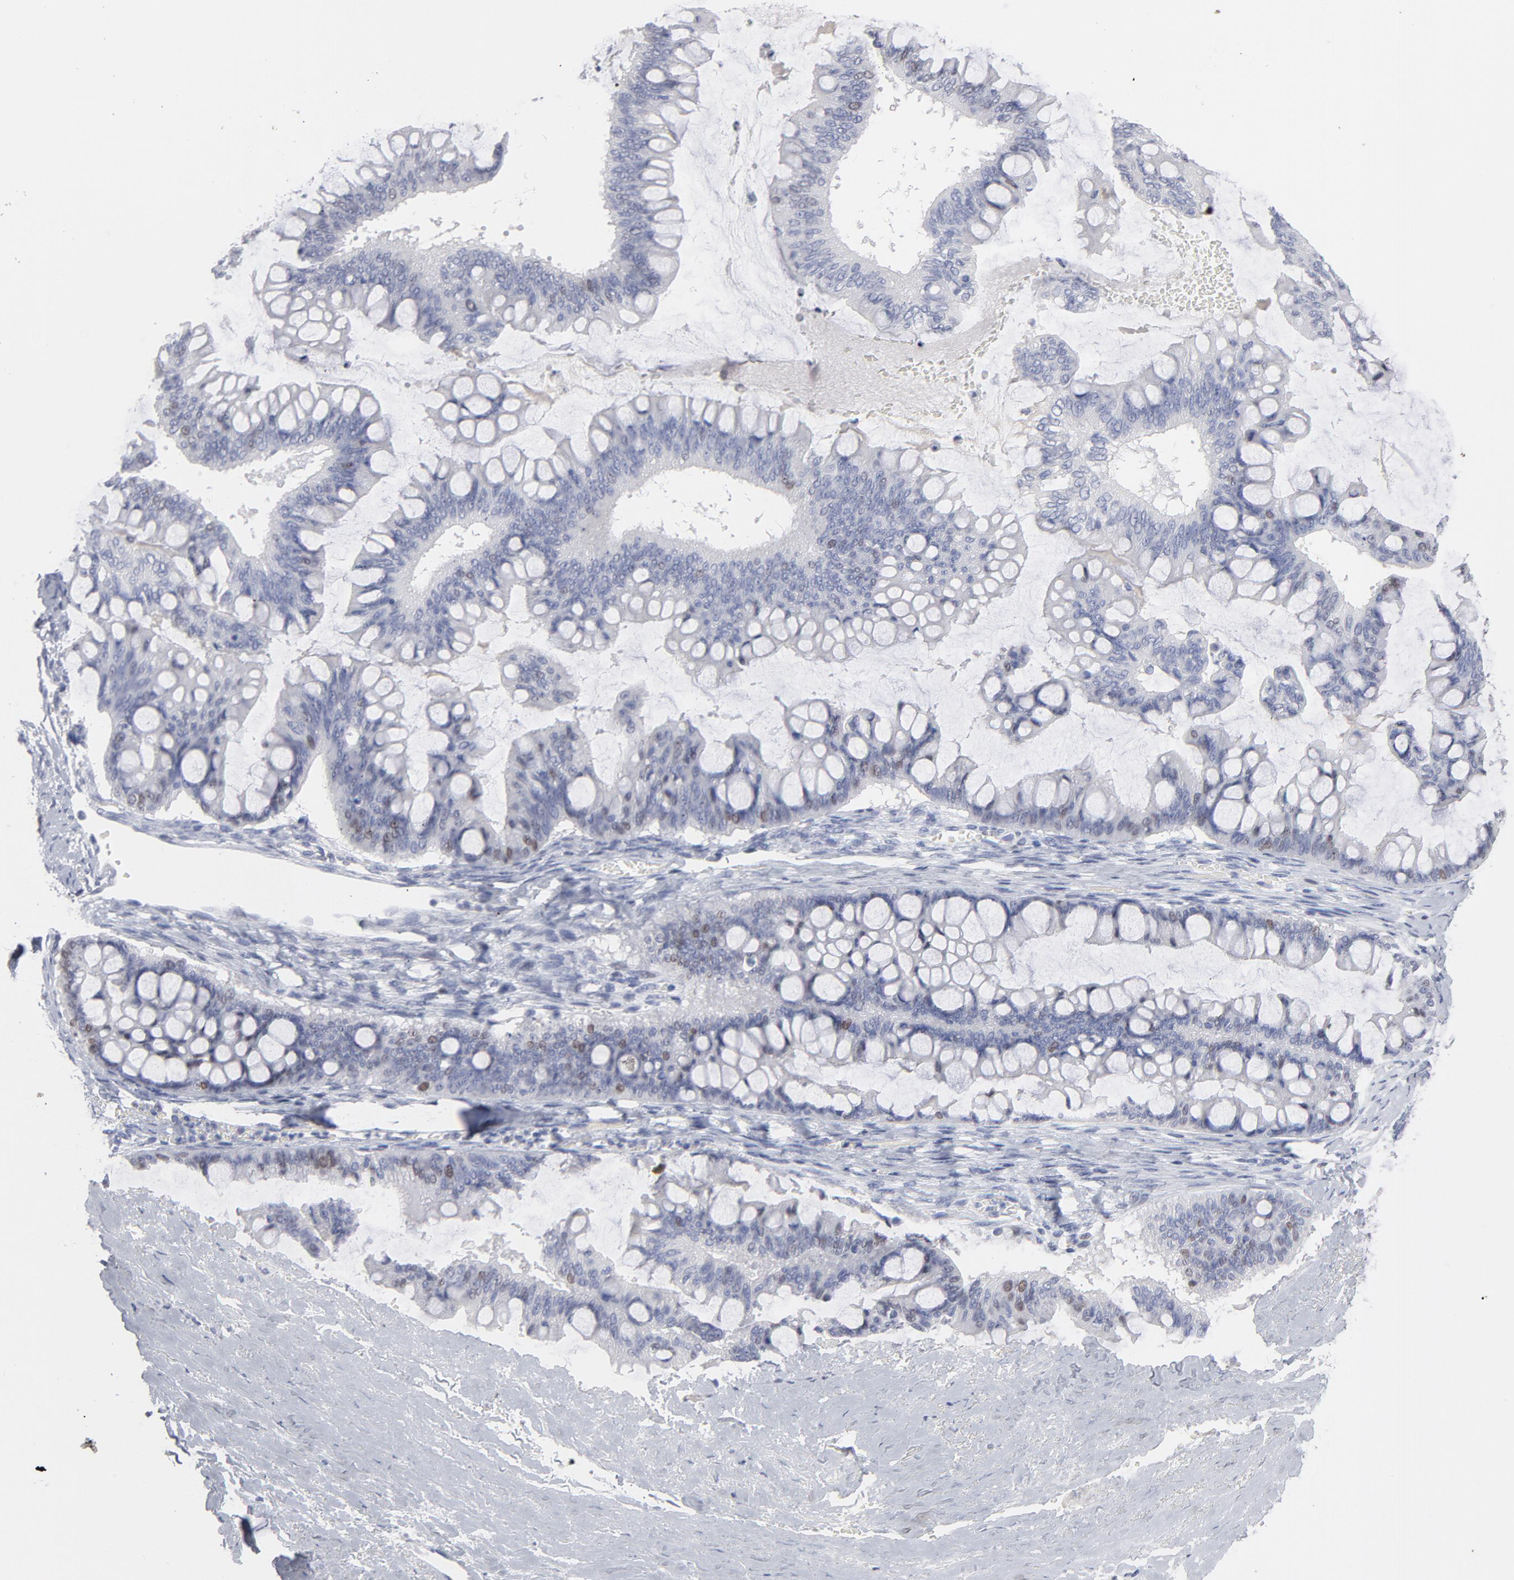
{"staining": {"intensity": "moderate", "quantity": "<25%", "location": "nuclear"}, "tissue": "ovarian cancer", "cell_type": "Tumor cells", "image_type": "cancer", "snomed": [{"axis": "morphology", "description": "Cystadenocarcinoma, mucinous, NOS"}, {"axis": "topography", "description": "Ovary"}], "caption": "Protein analysis of ovarian mucinous cystadenocarcinoma tissue reveals moderate nuclear expression in approximately <25% of tumor cells.", "gene": "MCM7", "patient": {"sex": "female", "age": 73}}